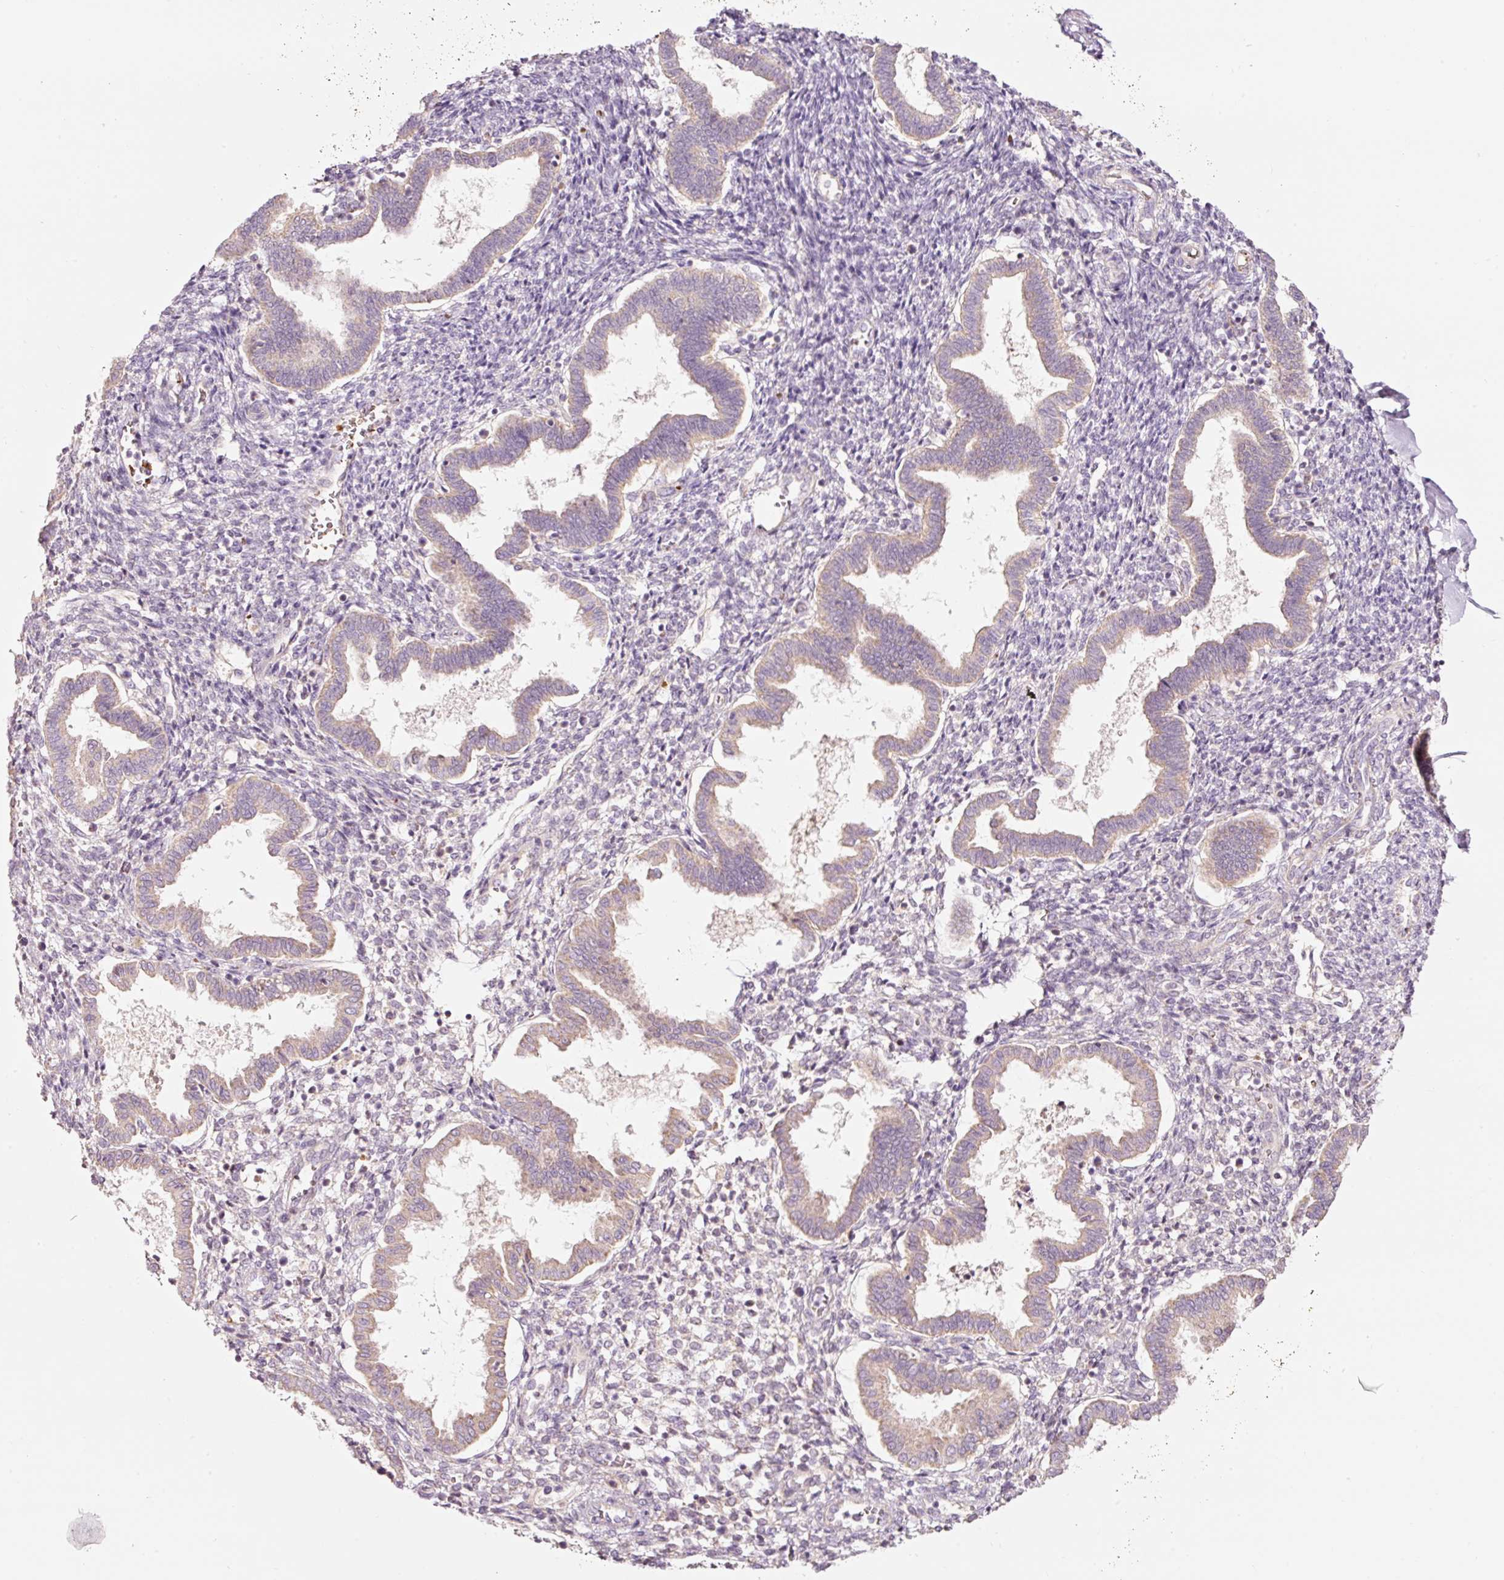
{"staining": {"intensity": "negative", "quantity": "none", "location": "none"}, "tissue": "endometrium", "cell_type": "Cells in endometrial stroma", "image_type": "normal", "snomed": [{"axis": "morphology", "description": "Normal tissue, NOS"}, {"axis": "topography", "description": "Endometrium"}], "caption": "This photomicrograph is of unremarkable endometrium stained with immunohistochemistry (IHC) to label a protein in brown with the nuclei are counter-stained blue. There is no positivity in cells in endometrial stroma. (DAB immunohistochemistry, high magnification).", "gene": "LDHAL6B", "patient": {"sex": "female", "age": 24}}